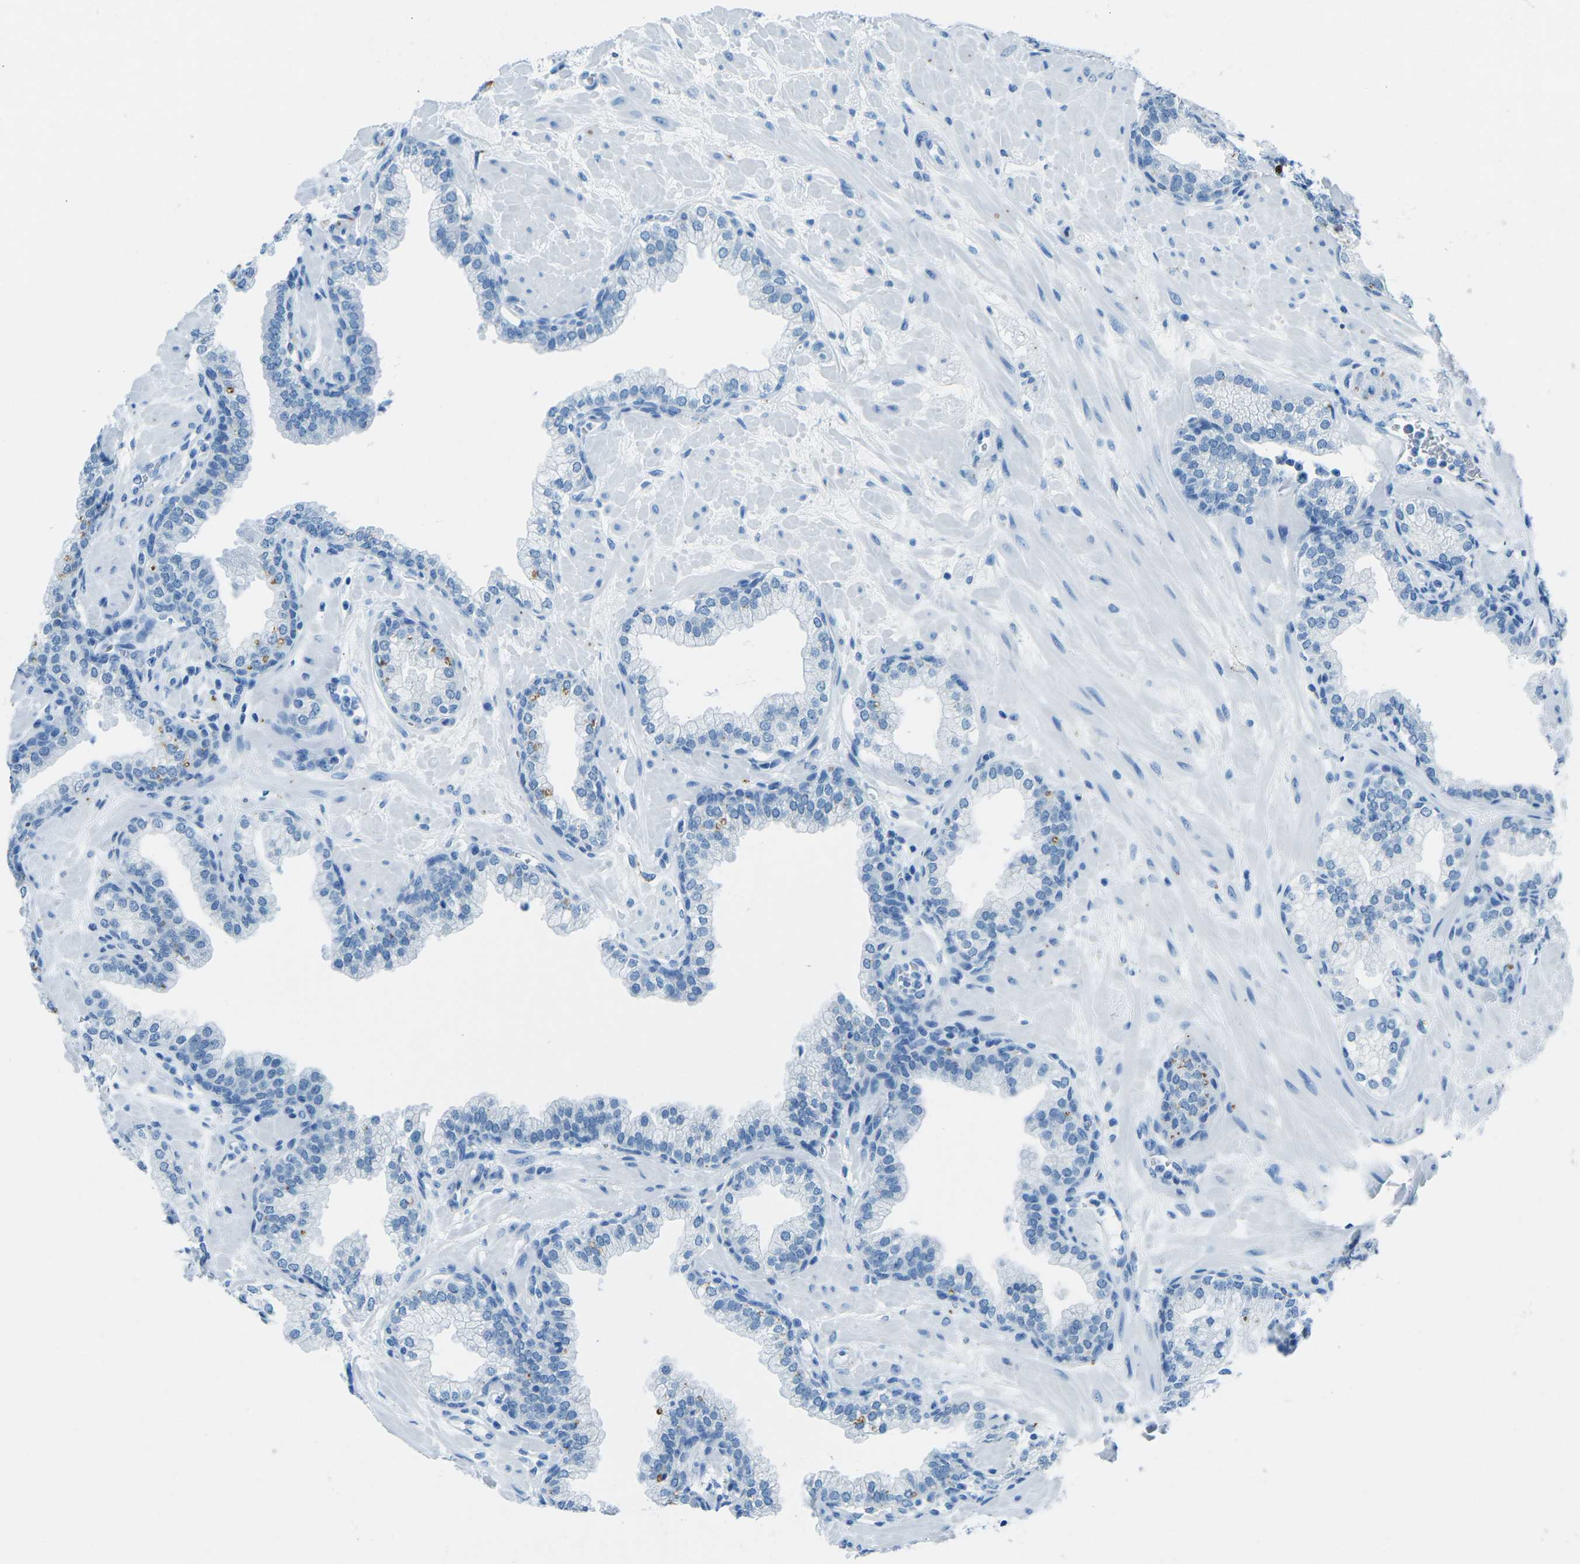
{"staining": {"intensity": "negative", "quantity": "none", "location": "none"}, "tissue": "prostate", "cell_type": "Glandular cells", "image_type": "normal", "snomed": [{"axis": "morphology", "description": "Normal tissue, NOS"}, {"axis": "morphology", "description": "Urothelial carcinoma, Low grade"}, {"axis": "topography", "description": "Urinary bladder"}, {"axis": "topography", "description": "Prostate"}], "caption": "The photomicrograph displays no staining of glandular cells in normal prostate. (Brightfield microscopy of DAB IHC at high magnification).", "gene": "MYH8", "patient": {"sex": "male", "age": 60}}